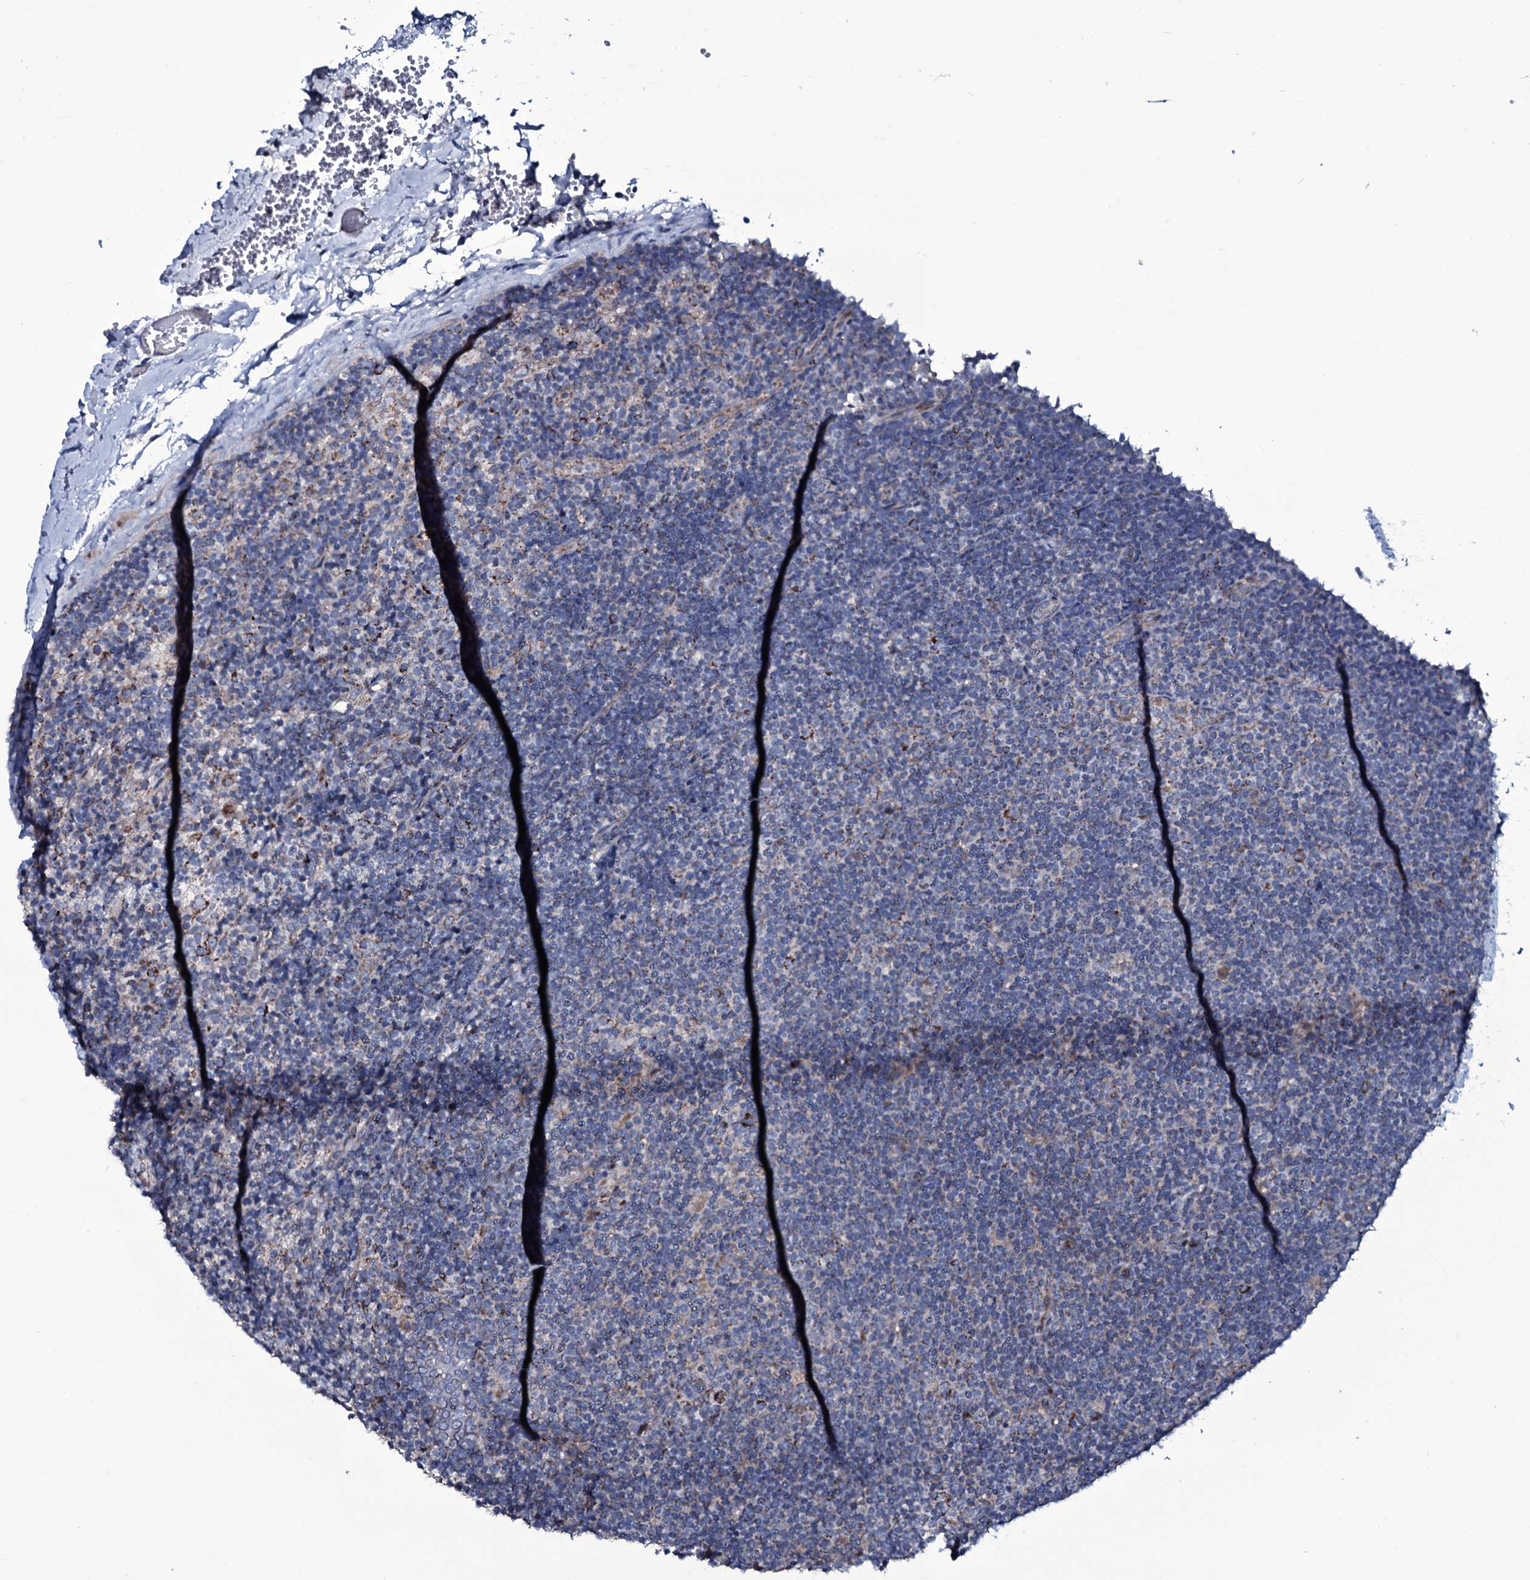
{"staining": {"intensity": "negative", "quantity": "none", "location": "none"}, "tissue": "lymphoma", "cell_type": "Tumor cells", "image_type": "cancer", "snomed": [{"axis": "morphology", "description": "Hodgkin's disease, NOS"}, {"axis": "topography", "description": "Lymph node"}], "caption": "Lymphoma was stained to show a protein in brown. There is no significant positivity in tumor cells.", "gene": "WIPF3", "patient": {"sex": "female", "age": 57}}